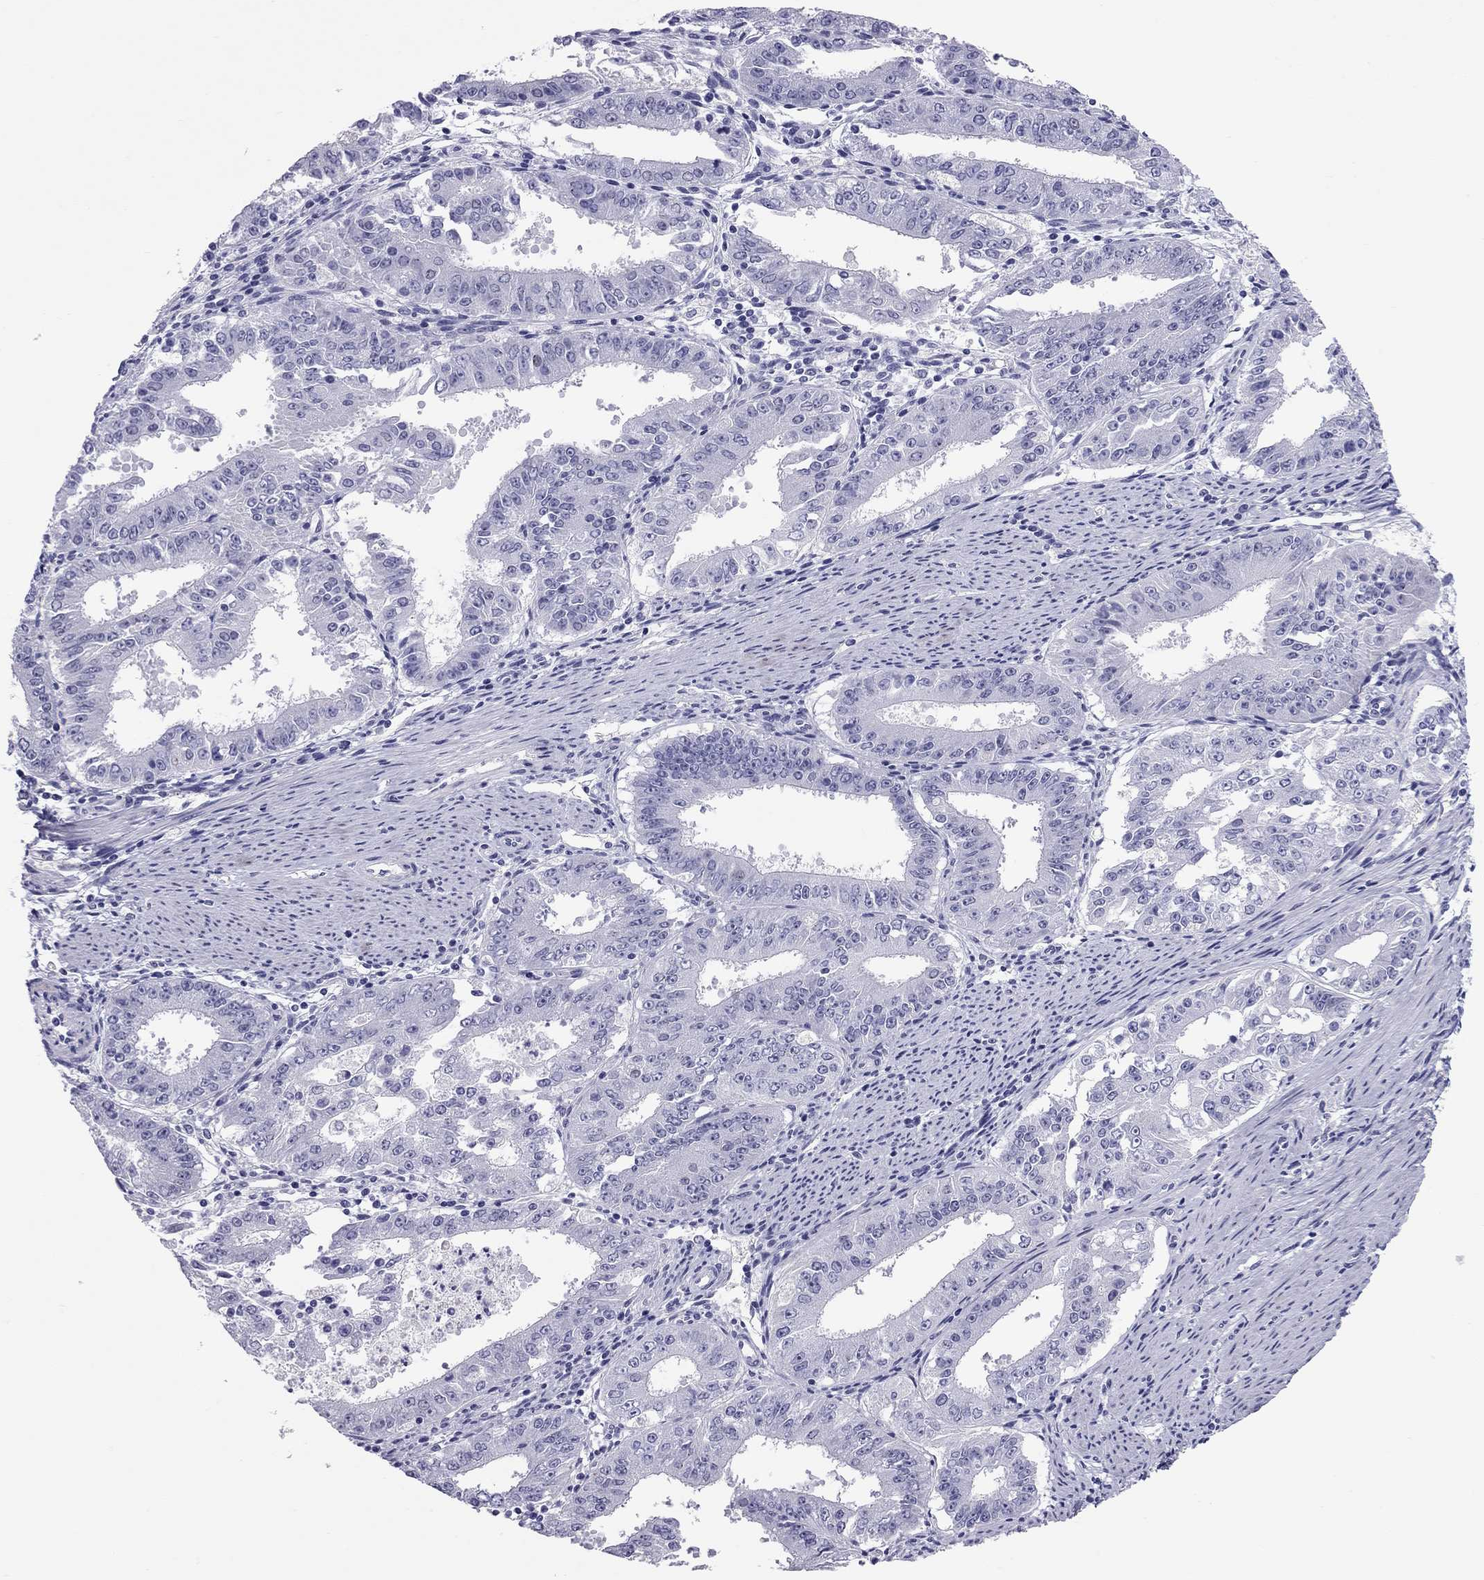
{"staining": {"intensity": "negative", "quantity": "none", "location": "none"}, "tissue": "ovarian cancer", "cell_type": "Tumor cells", "image_type": "cancer", "snomed": [{"axis": "morphology", "description": "Carcinoma, endometroid"}, {"axis": "topography", "description": "Ovary"}], "caption": "The photomicrograph exhibits no significant positivity in tumor cells of ovarian endometroid carcinoma.", "gene": "FSCN3", "patient": {"sex": "female", "age": 42}}